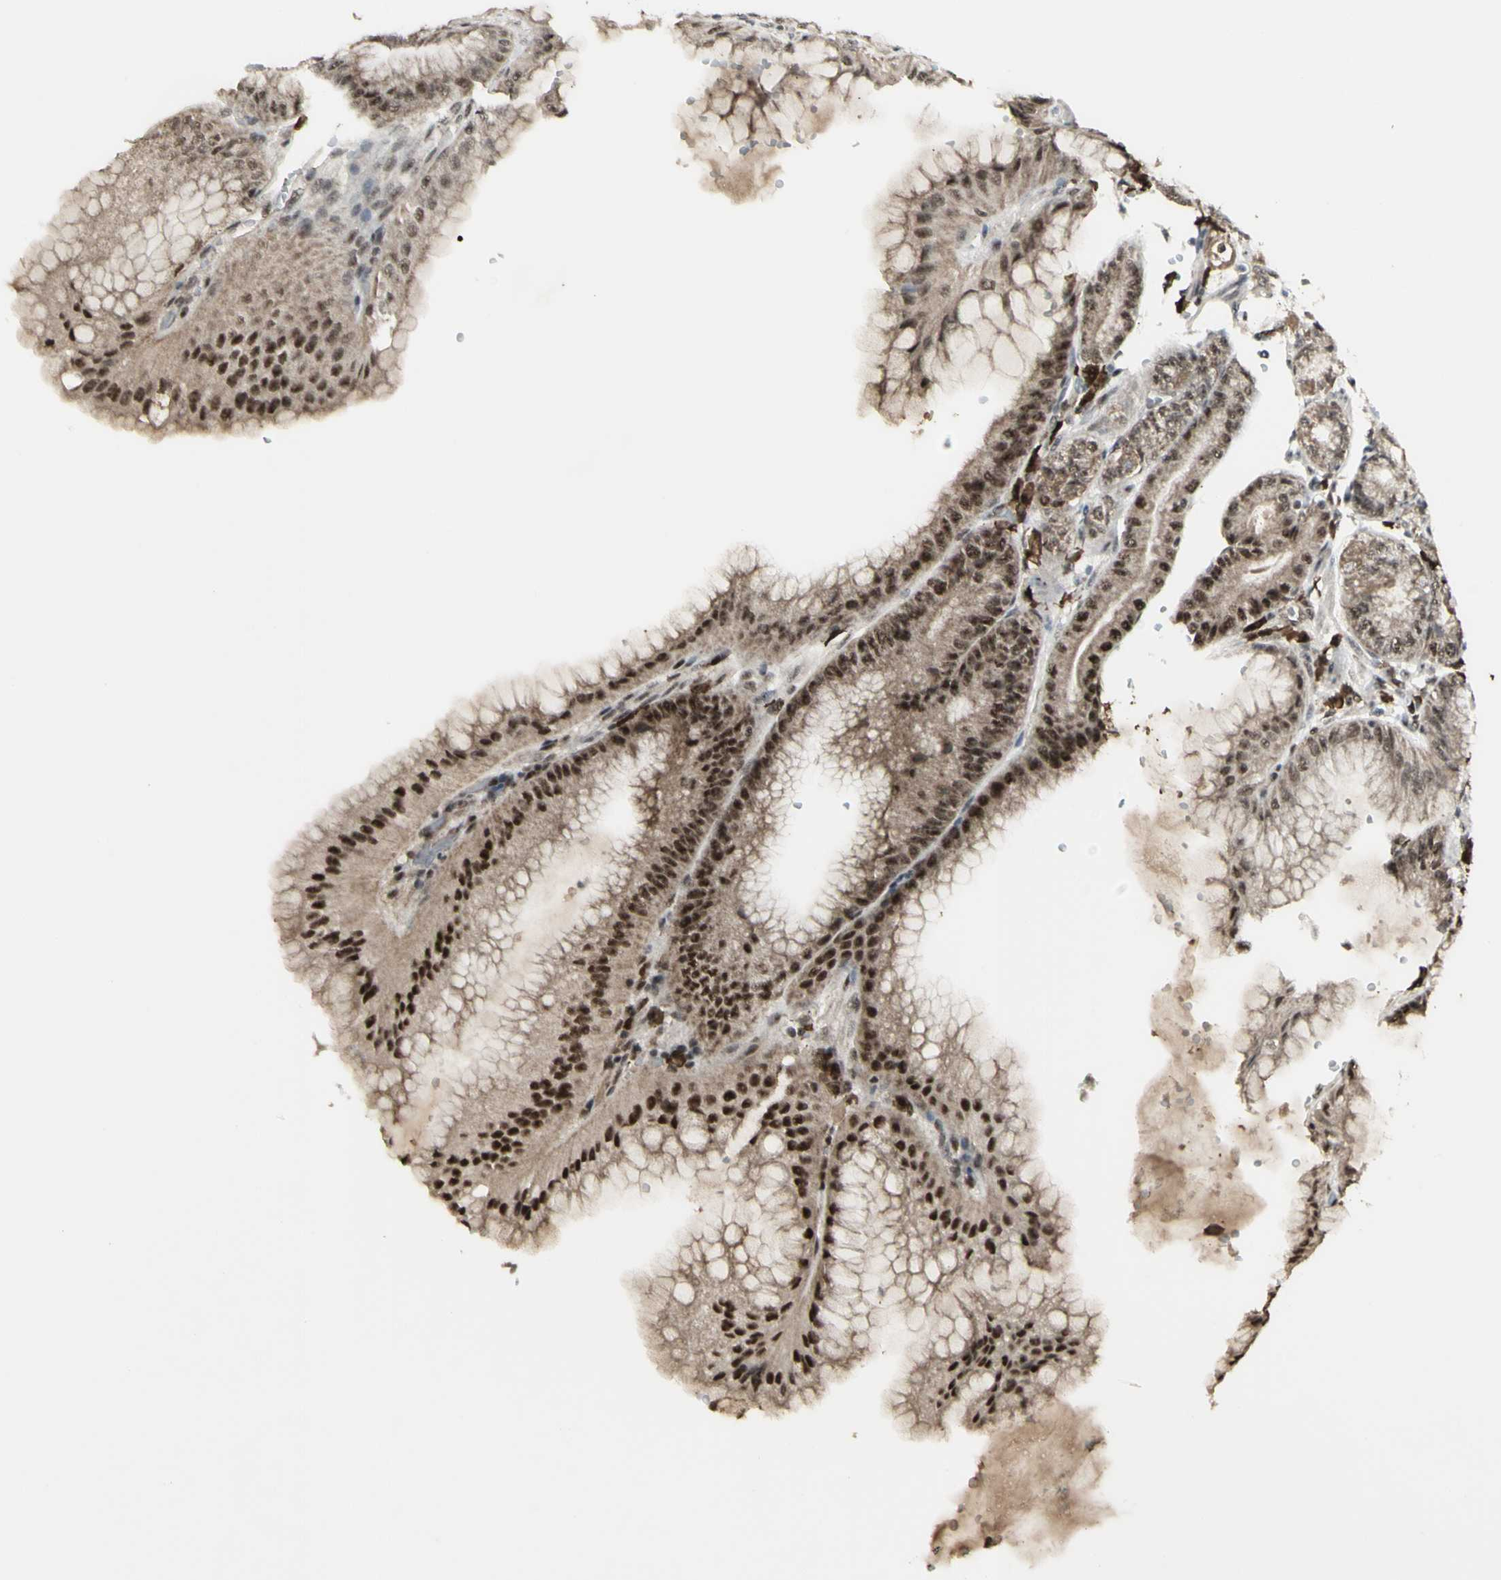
{"staining": {"intensity": "strong", "quantity": "25%-75%", "location": "nuclear"}, "tissue": "stomach", "cell_type": "Glandular cells", "image_type": "normal", "snomed": [{"axis": "morphology", "description": "Normal tissue, NOS"}, {"axis": "topography", "description": "Stomach, lower"}], "caption": "Protein expression analysis of benign human stomach reveals strong nuclear staining in about 25%-75% of glandular cells. (Brightfield microscopy of DAB IHC at high magnification).", "gene": "CCNT1", "patient": {"sex": "male", "age": 71}}